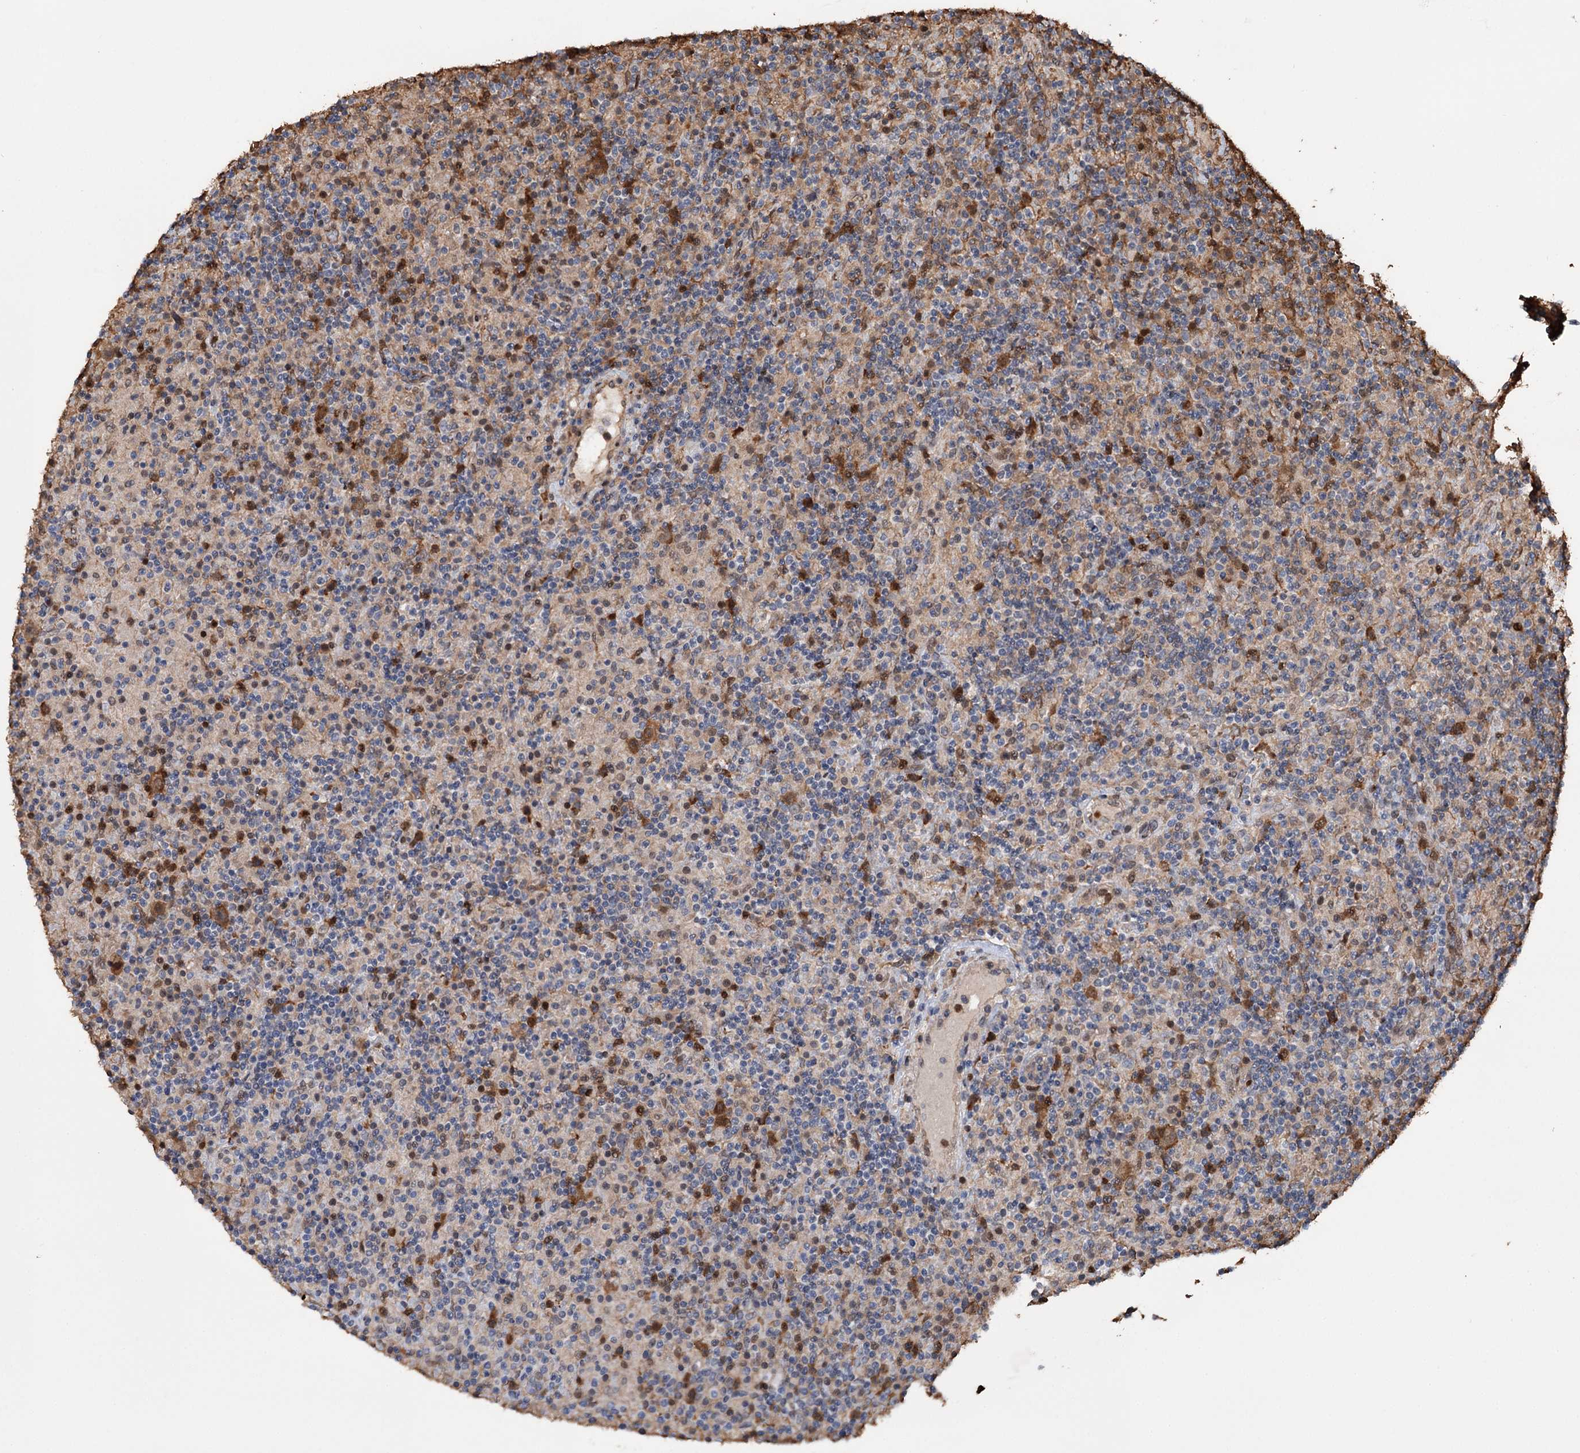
{"staining": {"intensity": "moderate", "quantity": ">75%", "location": "cytoplasmic/membranous"}, "tissue": "lymphoma", "cell_type": "Tumor cells", "image_type": "cancer", "snomed": [{"axis": "morphology", "description": "Hodgkin's disease, NOS"}, {"axis": "topography", "description": "Lymph node"}], "caption": "Approximately >75% of tumor cells in lymphoma demonstrate moderate cytoplasmic/membranous protein staining as visualized by brown immunohistochemical staining.", "gene": "NCAPD2", "patient": {"sex": "male", "age": 70}}